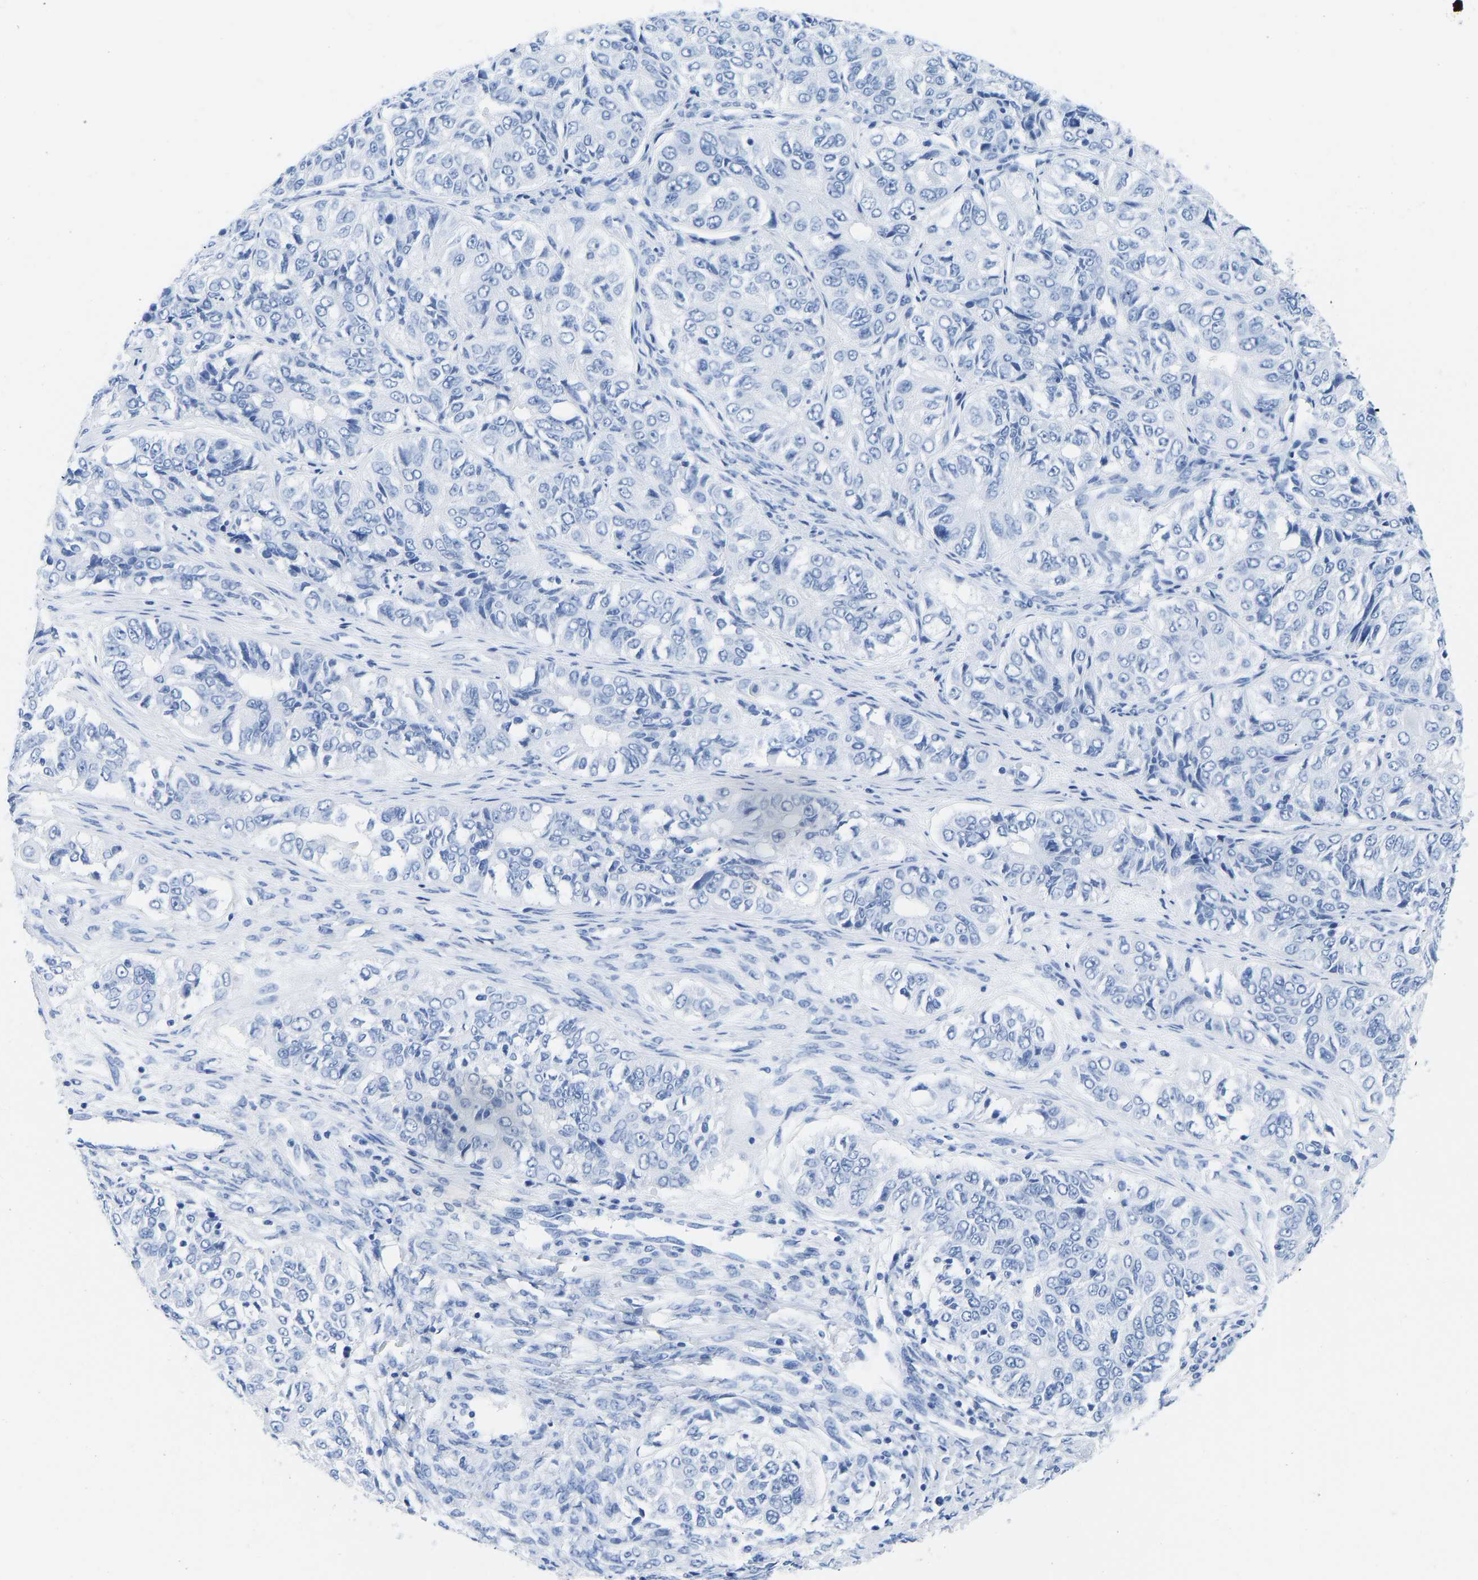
{"staining": {"intensity": "negative", "quantity": "none", "location": "none"}, "tissue": "ovarian cancer", "cell_type": "Tumor cells", "image_type": "cancer", "snomed": [{"axis": "morphology", "description": "Carcinoma, endometroid"}, {"axis": "topography", "description": "Ovary"}], "caption": "Human ovarian cancer (endometroid carcinoma) stained for a protein using immunohistochemistry exhibits no expression in tumor cells.", "gene": "ELMO2", "patient": {"sex": "female", "age": 51}}